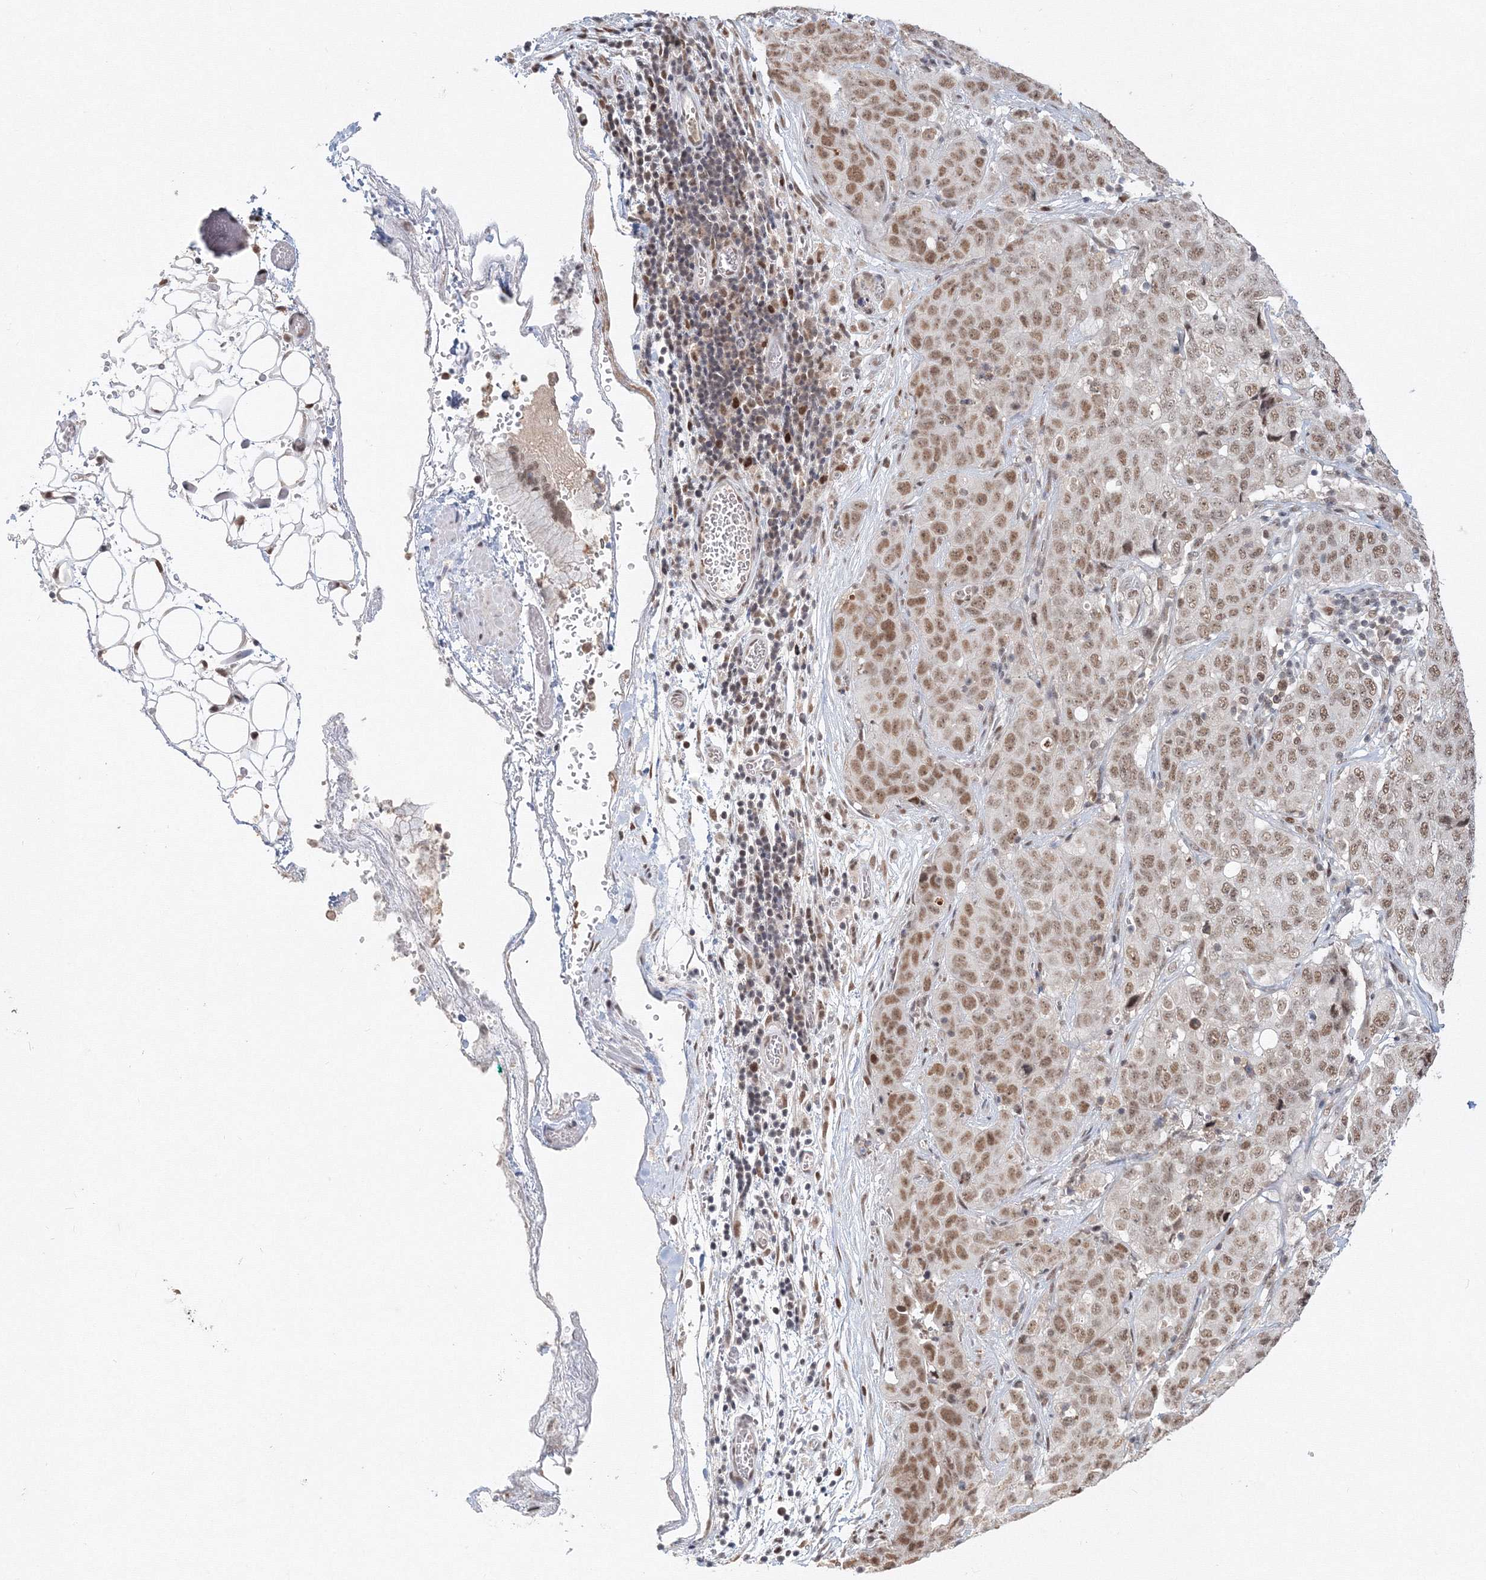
{"staining": {"intensity": "moderate", "quantity": ">75%", "location": "nuclear"}, "tissue": "stomach cancer", "cell_type": "Tumor cells", "image_type": "cancer", "snomed": [{"axis": "morphology", "description": "Normal tissue, NOS"}, {"axis": "morphology", "description": "Adenocarcinoma, NOS"}, {"axis": "topography", "description": "Lymph node"}, {"axis": "topography", "description": "Stomach"}], "caption": "A medium amount of moderate nuclear expression is seen in approximately >75% of tumor cells in stomach adenocarcinoma tissue. (DAB (3,3'-diaminobenzidine) IHC with brightfield microscopy, high magnification).", "gene": "IWS1", "patient": {"sex": "male", "age": 48}}